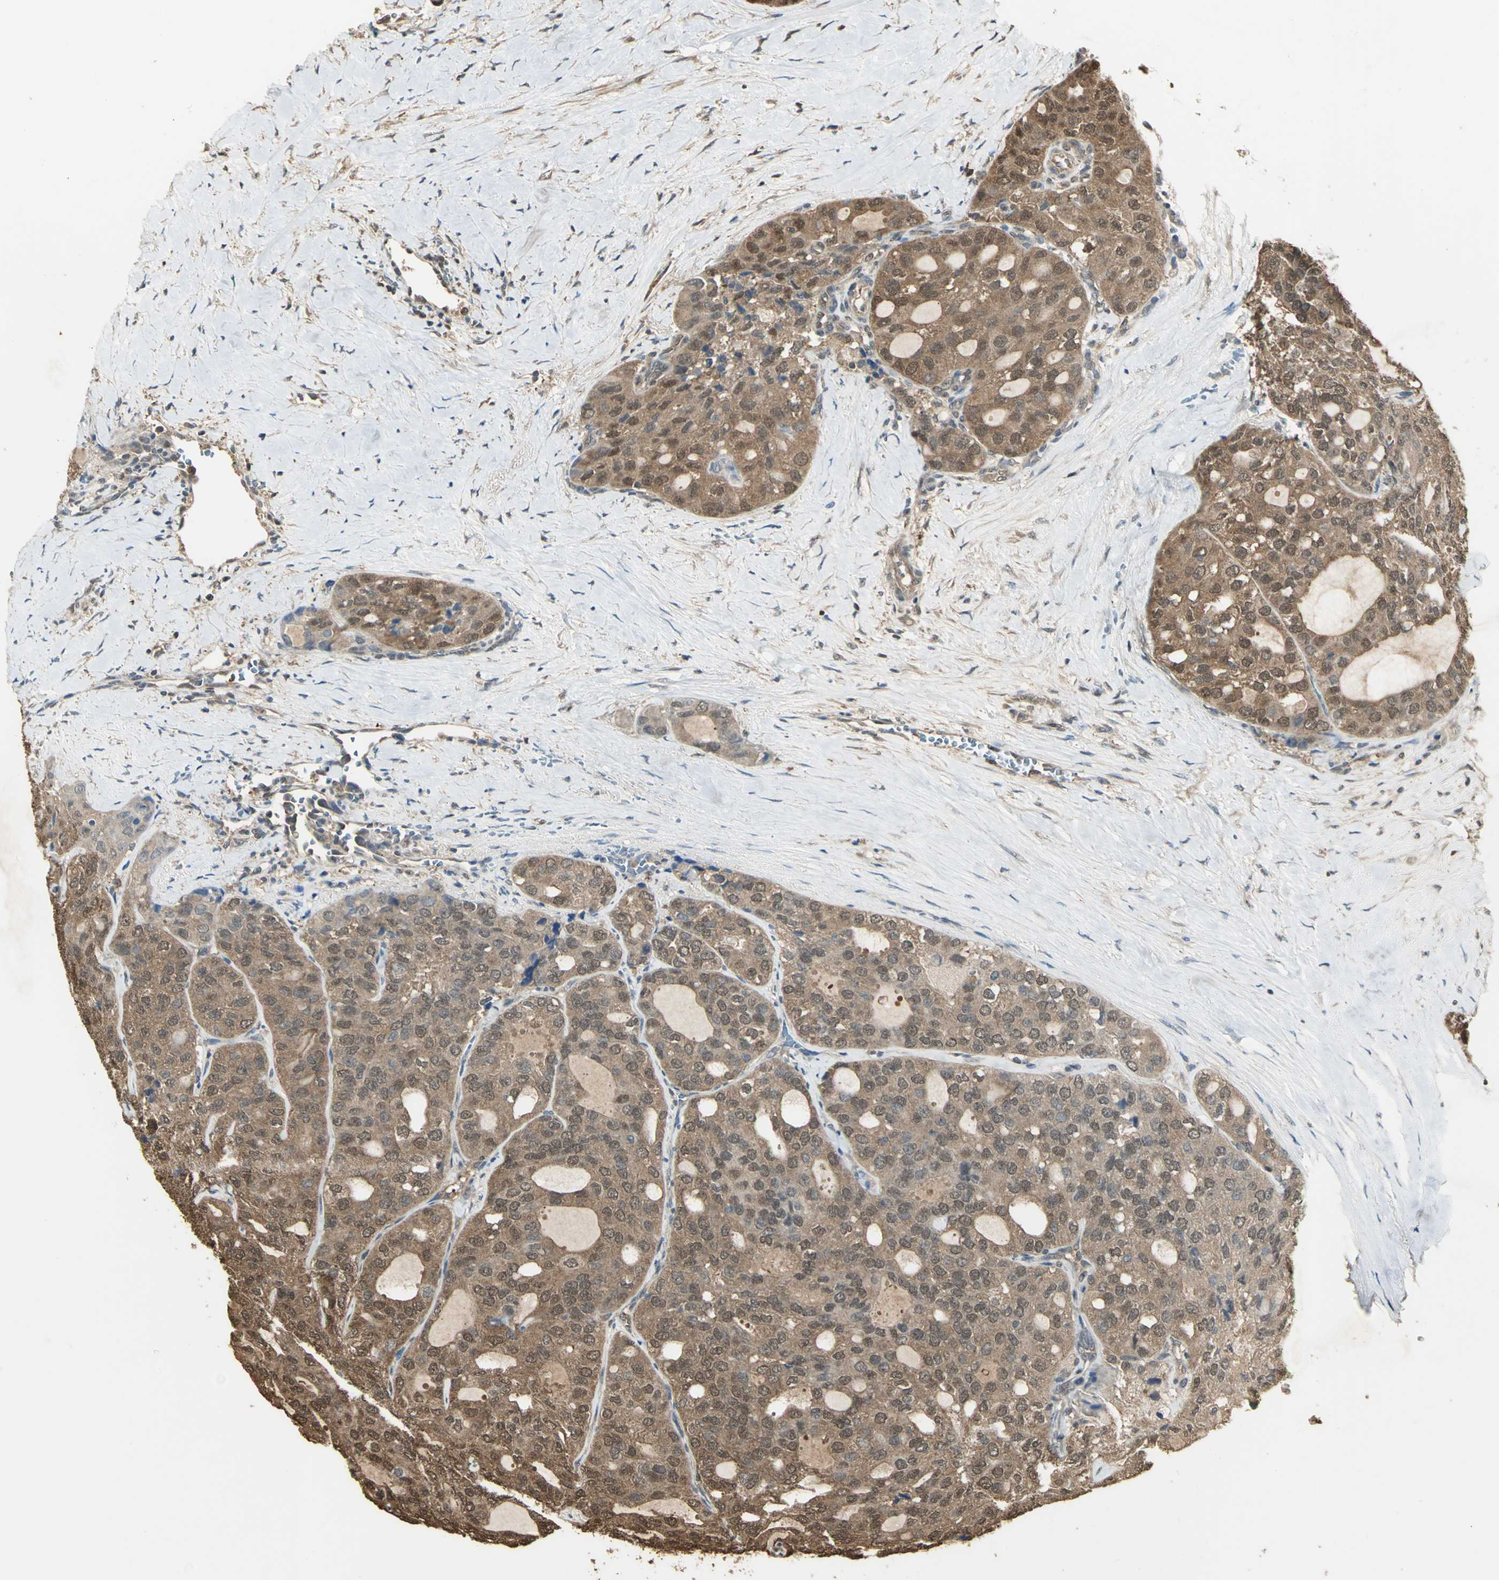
{"staining": {"intensity": "moderate", "quantity": ">75%", "location": "cytoplasmic/membranous,nuclear"}, "tissue": "thyroid cancer", "cell_type": "Tumor cells", "image_type": "cancer", "snomed": [{"axis": "morphology", "description": "Follicular adenoma carcinoma, NOS"}, {"axis": "topography", "description": "Thyroid gland"}], "caption": "Thyroid follicular adenoma carcinoma tissue demonstrates moderate cytoplasmic/membranous and nuclear staining in approximately >75% of tumor cells (brown staining indicates protein expression, while blue staining denotes nuclei).", "gene": "PARK7", "patient": {"sex": "male", "age": 75}}